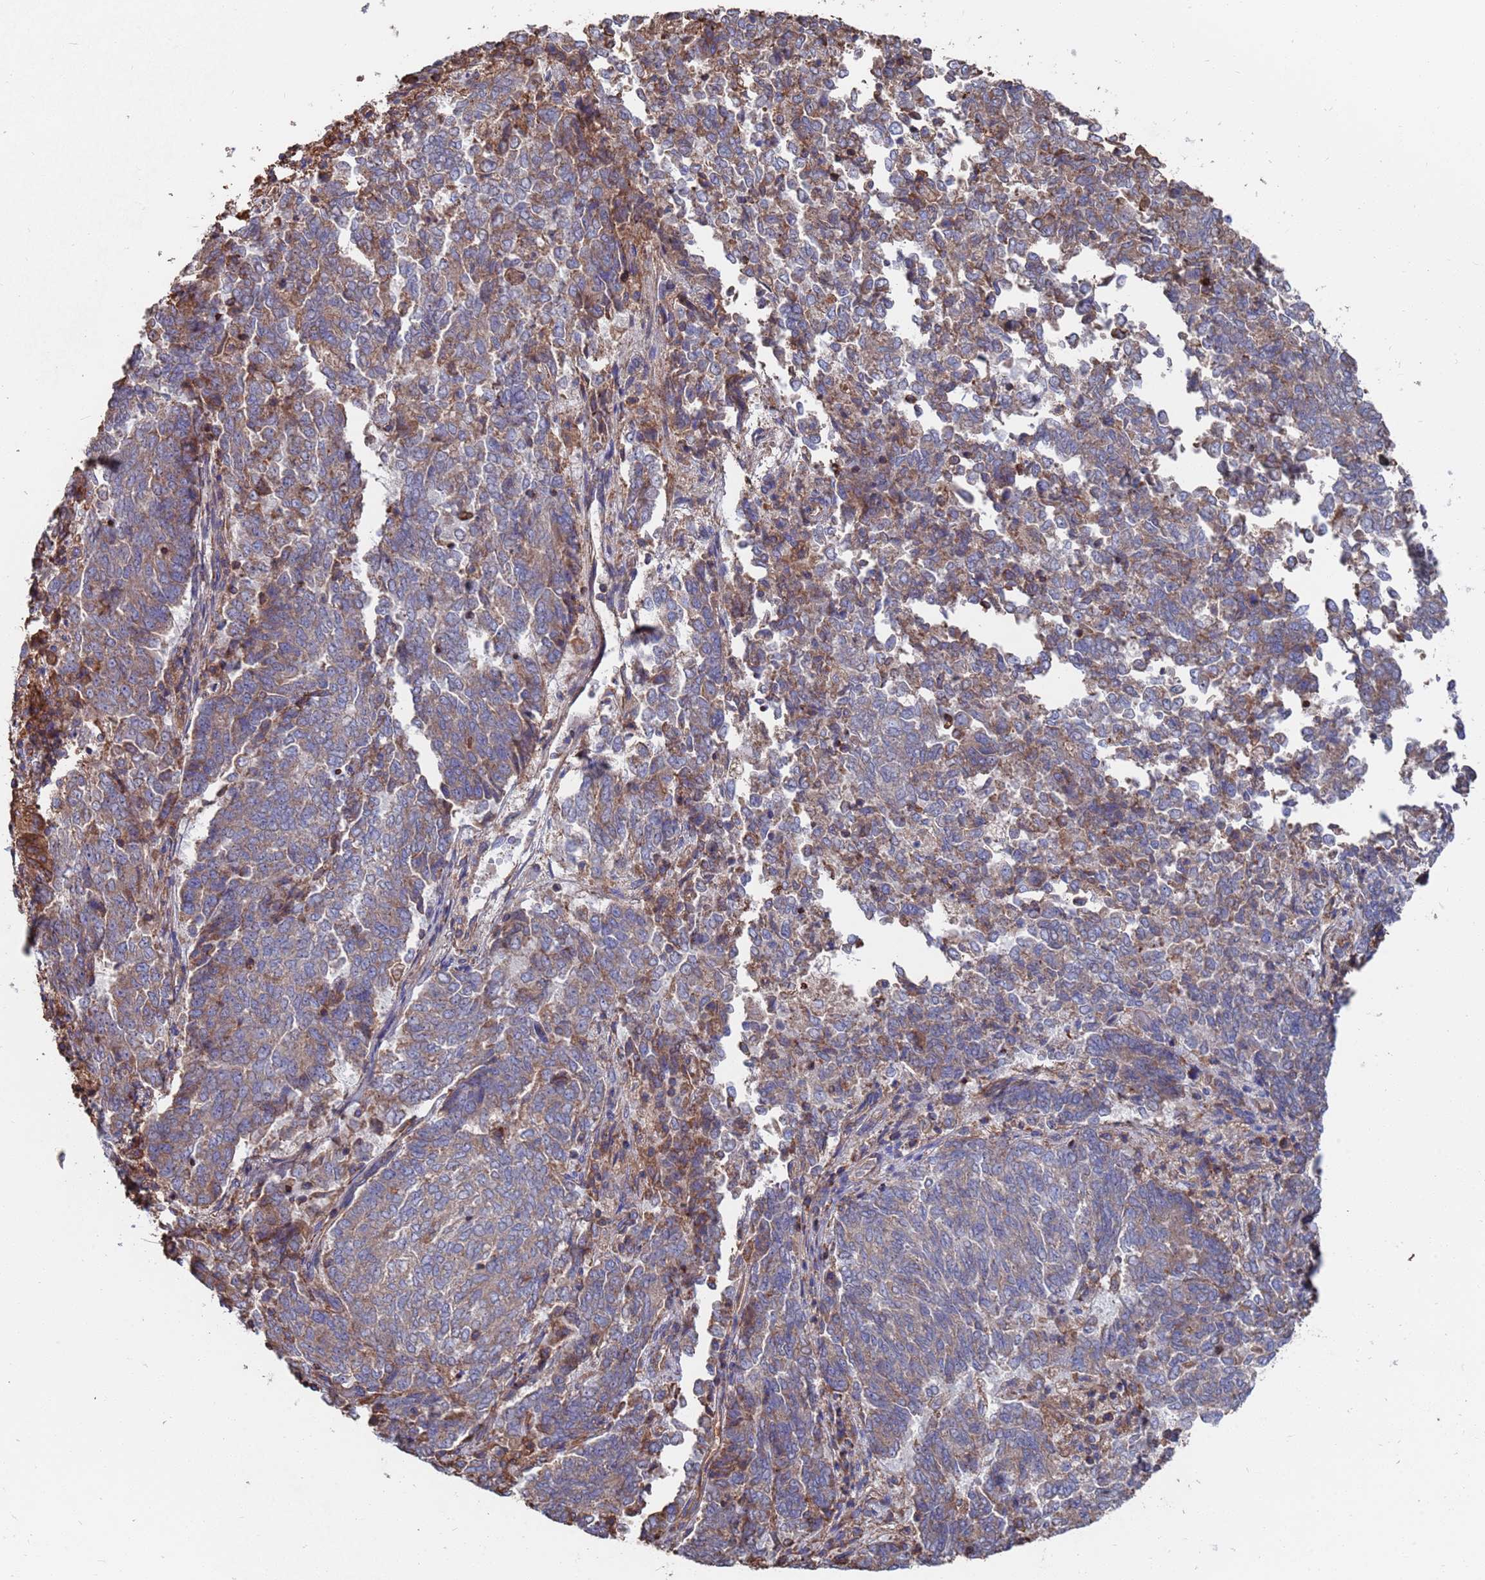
{"staining": {"intensity": "moderate", "quantity": "<25%", "location": "cytoplasmic/membranous"}, "tissue": "endometrial cancer", "cell_type": "Tumor cells", "image_type": "cancer", "snomed": [{"axis": "morphology", "description": "Adenocarcinoma, NOS"}, {"axis": "topography", "description": "Endometrium"}], "caption": "Endometrial cancer (adenocarcinoma) stained for a protein (brown) shows moderate cytoplasmic/membranous positive expression in approximately <25% of tumor cells.", "gene": "PYCR1", "patient": {"sex": "female", "age": 80}}